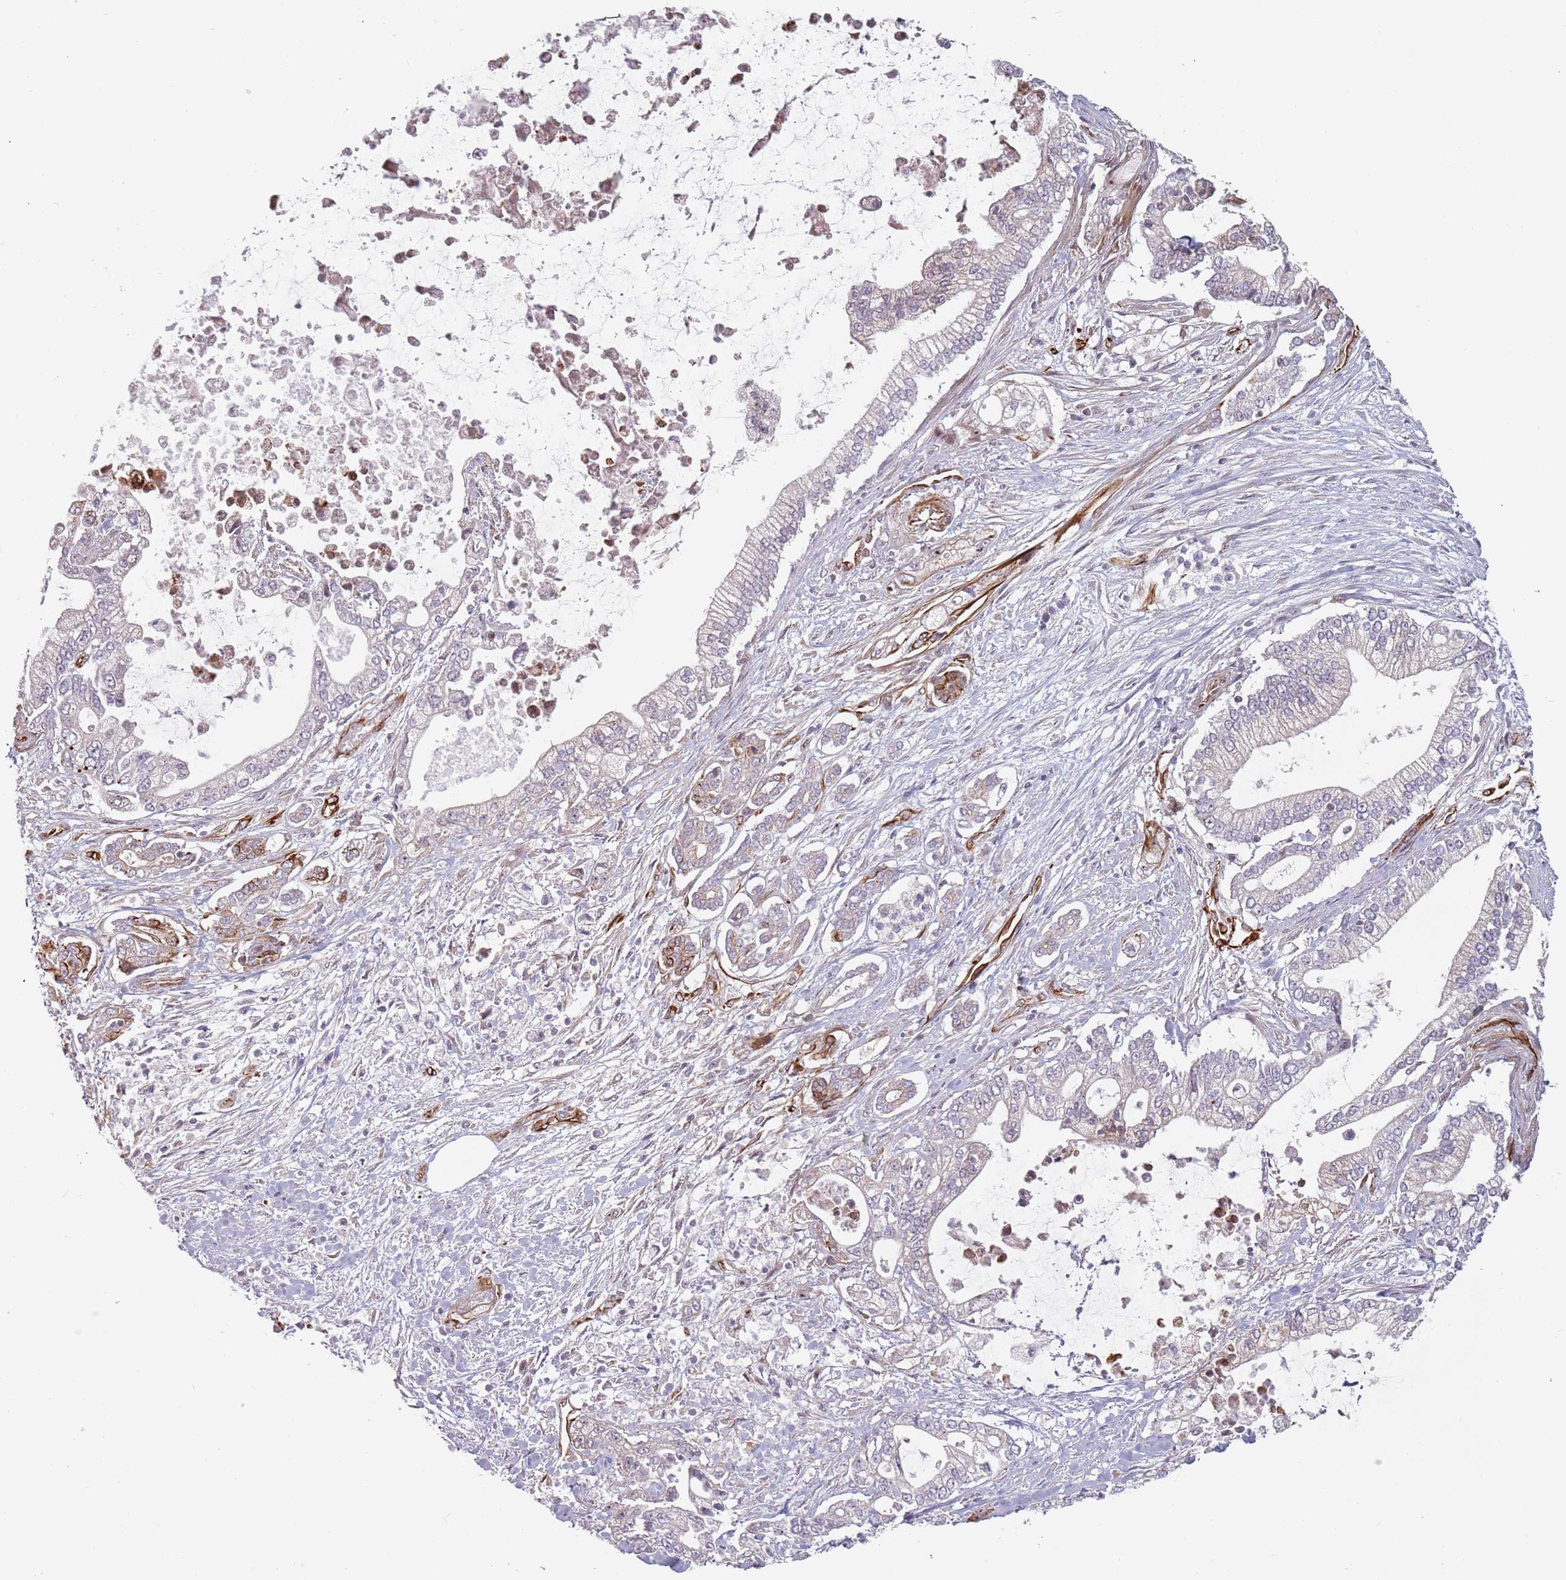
{"staining": {"intensity": "negative", "quantity": "none", "location": "none"}, "tissue": "pancreatic cancer", "cell_type": "Tumor cells", "image_type": "cancer", "snomed": [{"axis": "morphology", "description": "Adenocarcinoma, NOS"}, {"axis": "topography", "description": "Pancreas"}], "caption": "Photomicrograph shows no protein staining in tumor cells of pancreatic cancer tissue.", "gene": "GAS2L3", "patient": {"sex": "male", "age": 69}}